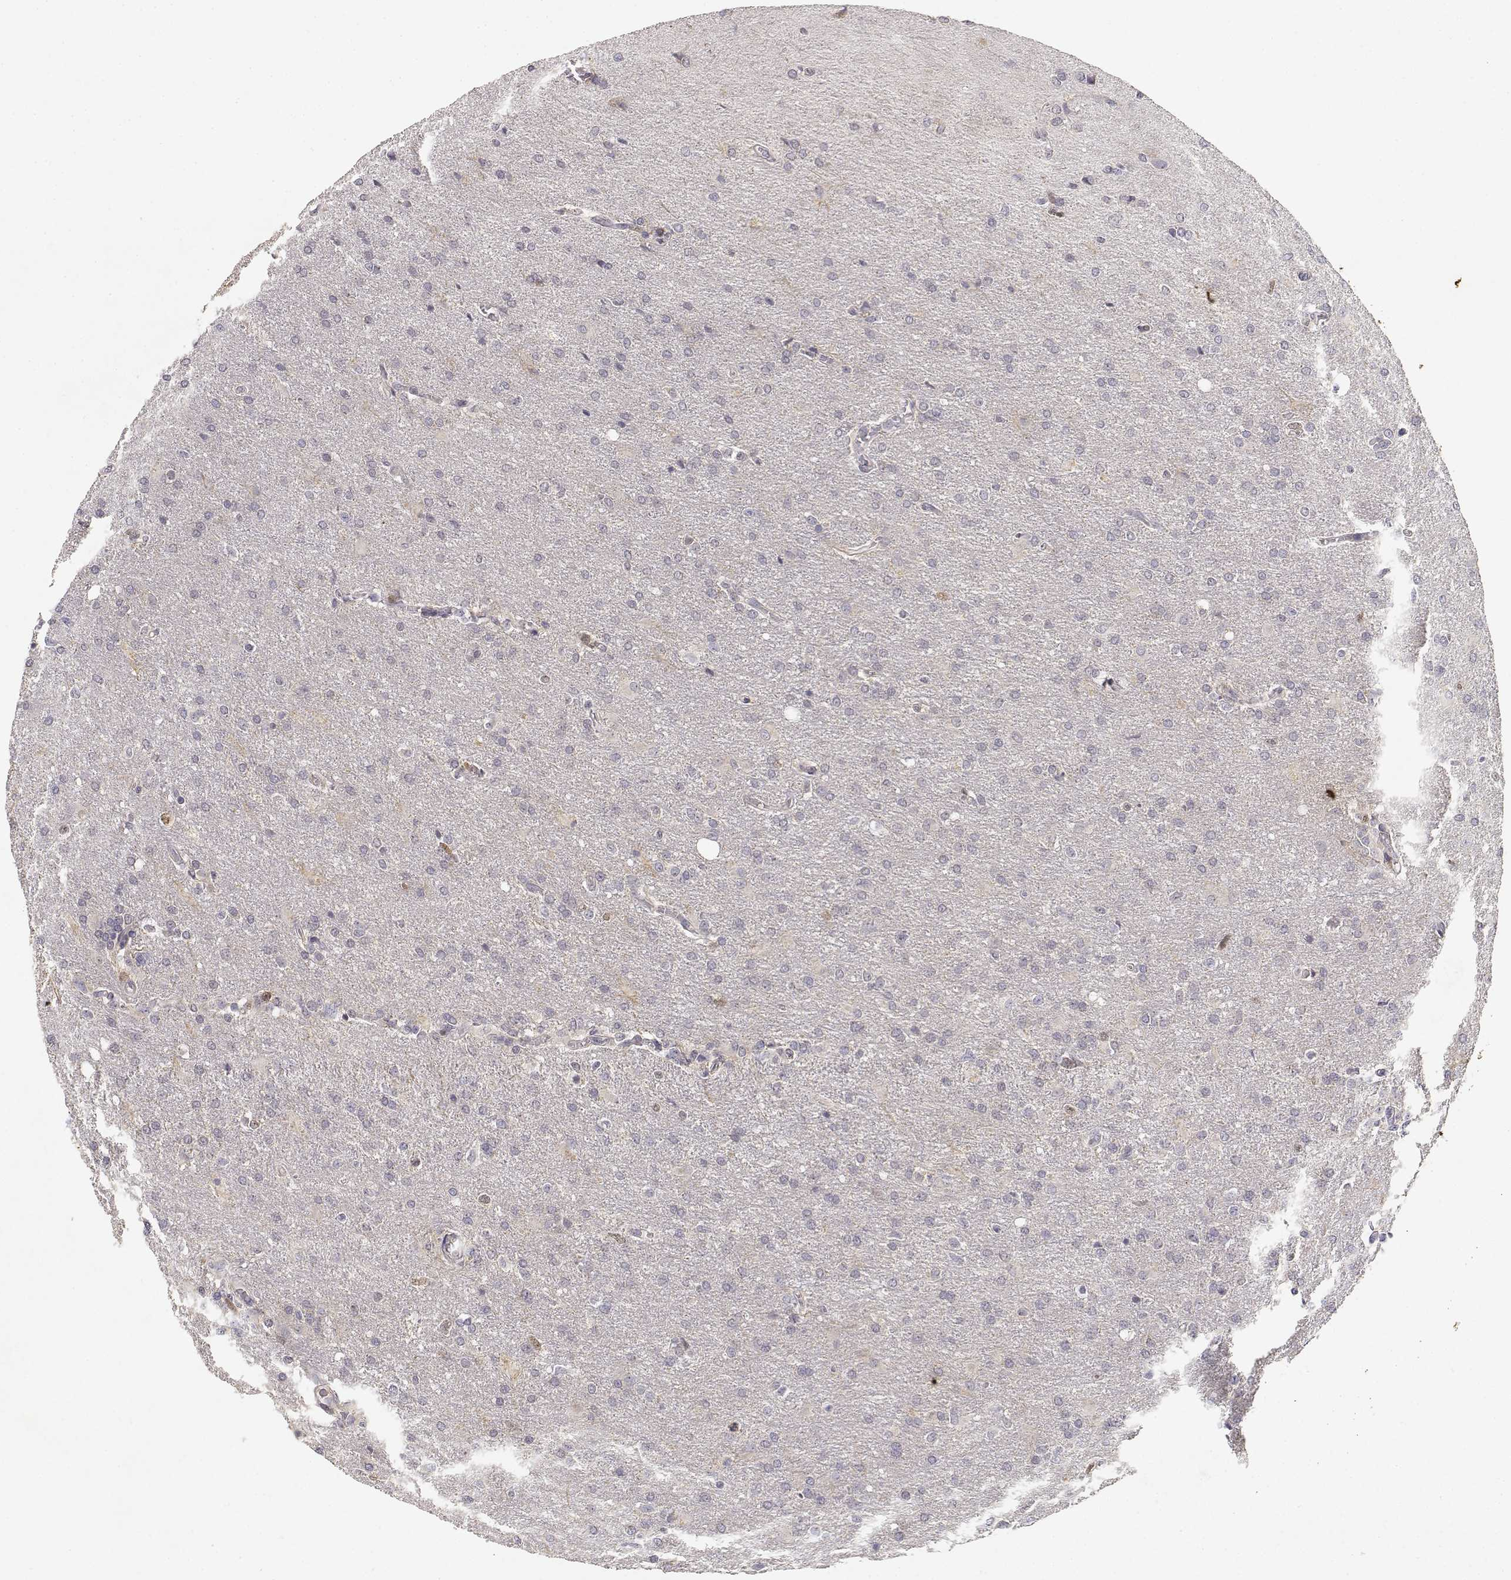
{"staining": {"intensity": "negative", "quantity": "none", "location": "none"}, "tissue": "glioma", "cell_type": "Tumor cells", "image_type": "cancer", "snomed": [{"axis": "morphology", "description": "Glioma, malignant, High grade"}, {"axis": "topography", "description": "Brain"}], "caption": "This is an IHC image of glioma. There is no staining in tumor cells.", "gene": "RAD51", "patient": {"sex": "male", "age": 68}}